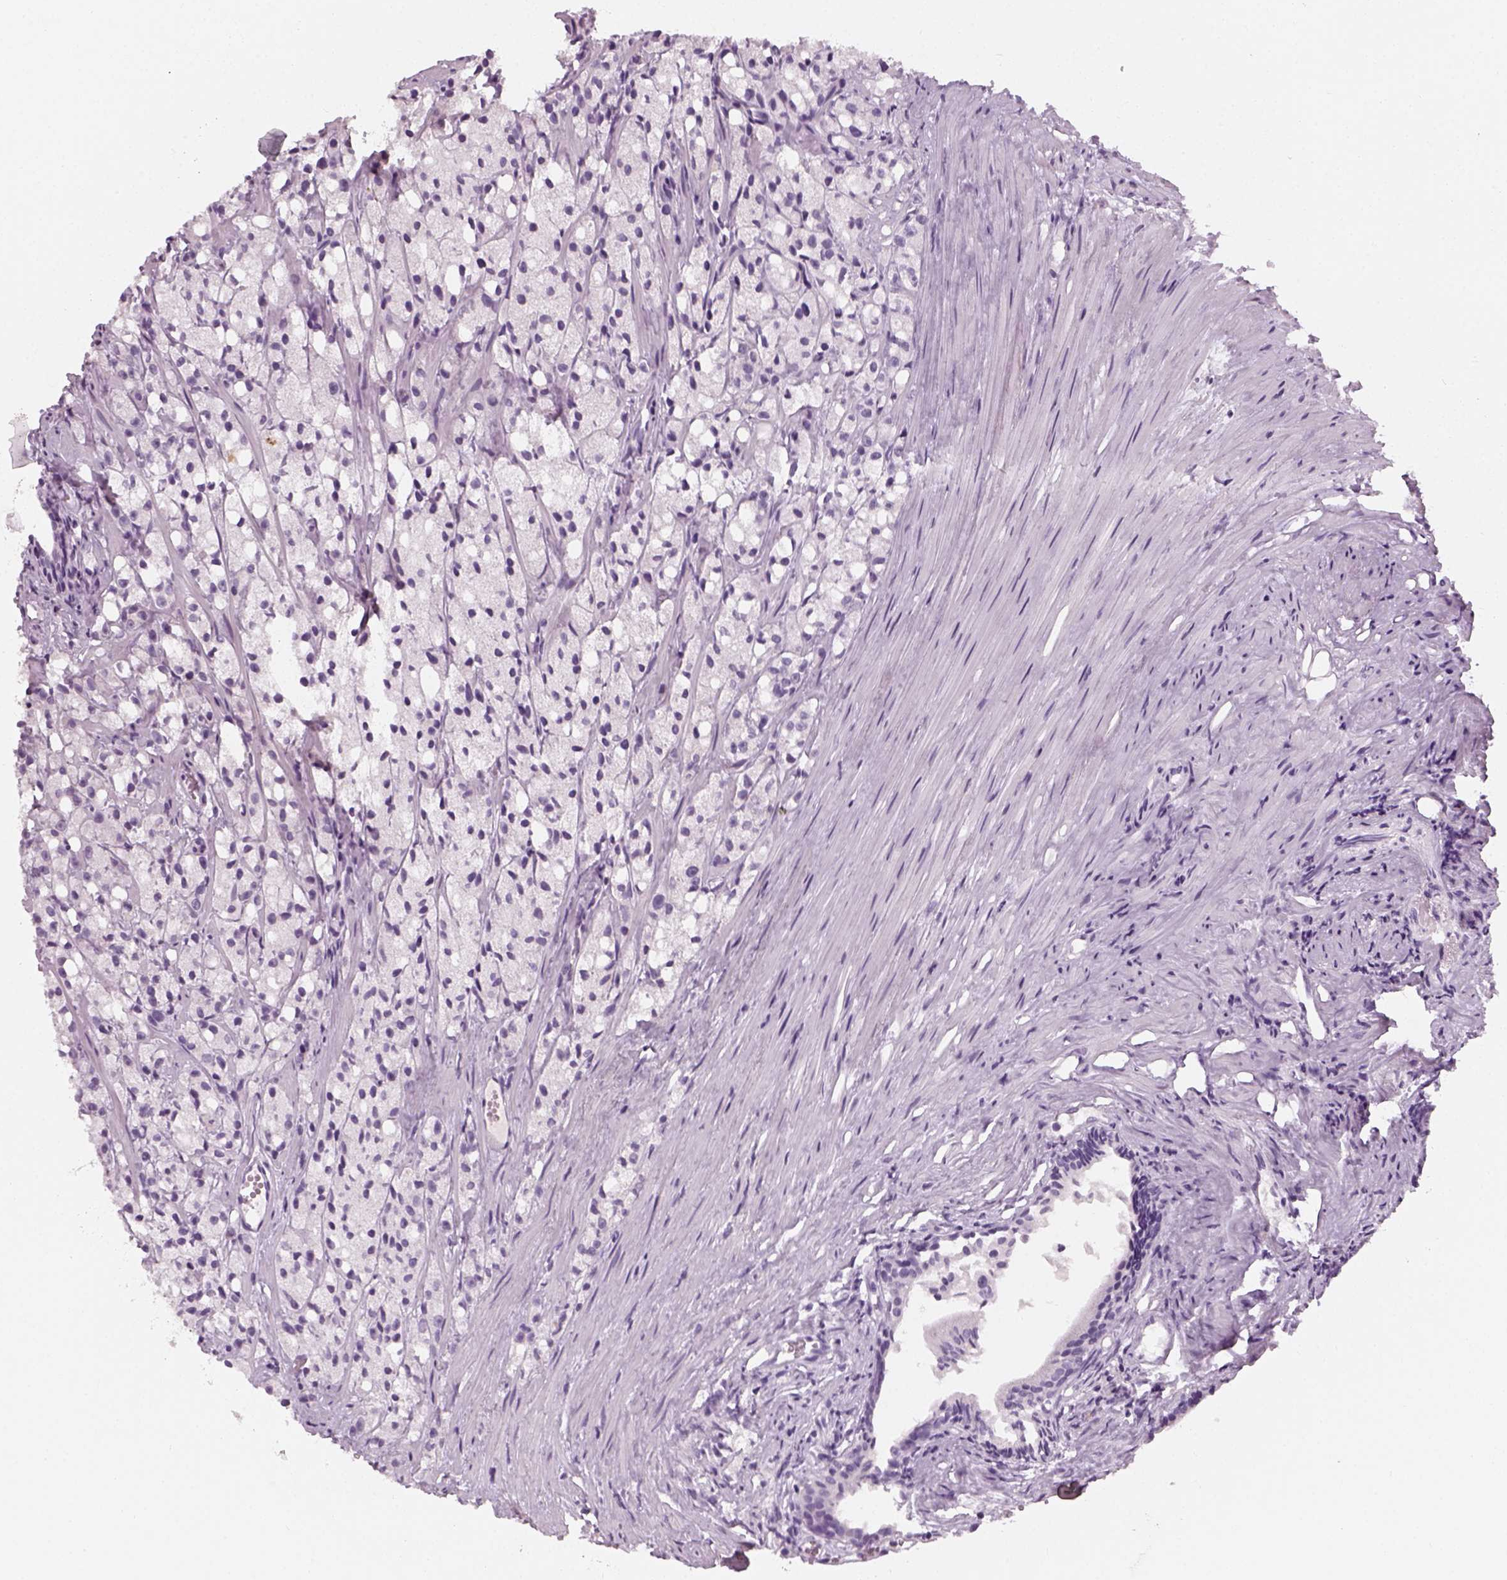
{"staining": {"intensity": "negative", "quantity": "none", "location": "none"}, "tissue": "prostate cancer", "cell_type": "Tumor cells", "image_type": "cancer", "snomed": [{"axis": "morphology", "description": "Adenocarcinoma, High grade"}, {"axis": "topography", "description": "Prostate"}], "caption": "Tumor cells are negative for protein expression in human prostate cancer.", "gene": "TH", "patient": {"sex": "male", "age": 75}}